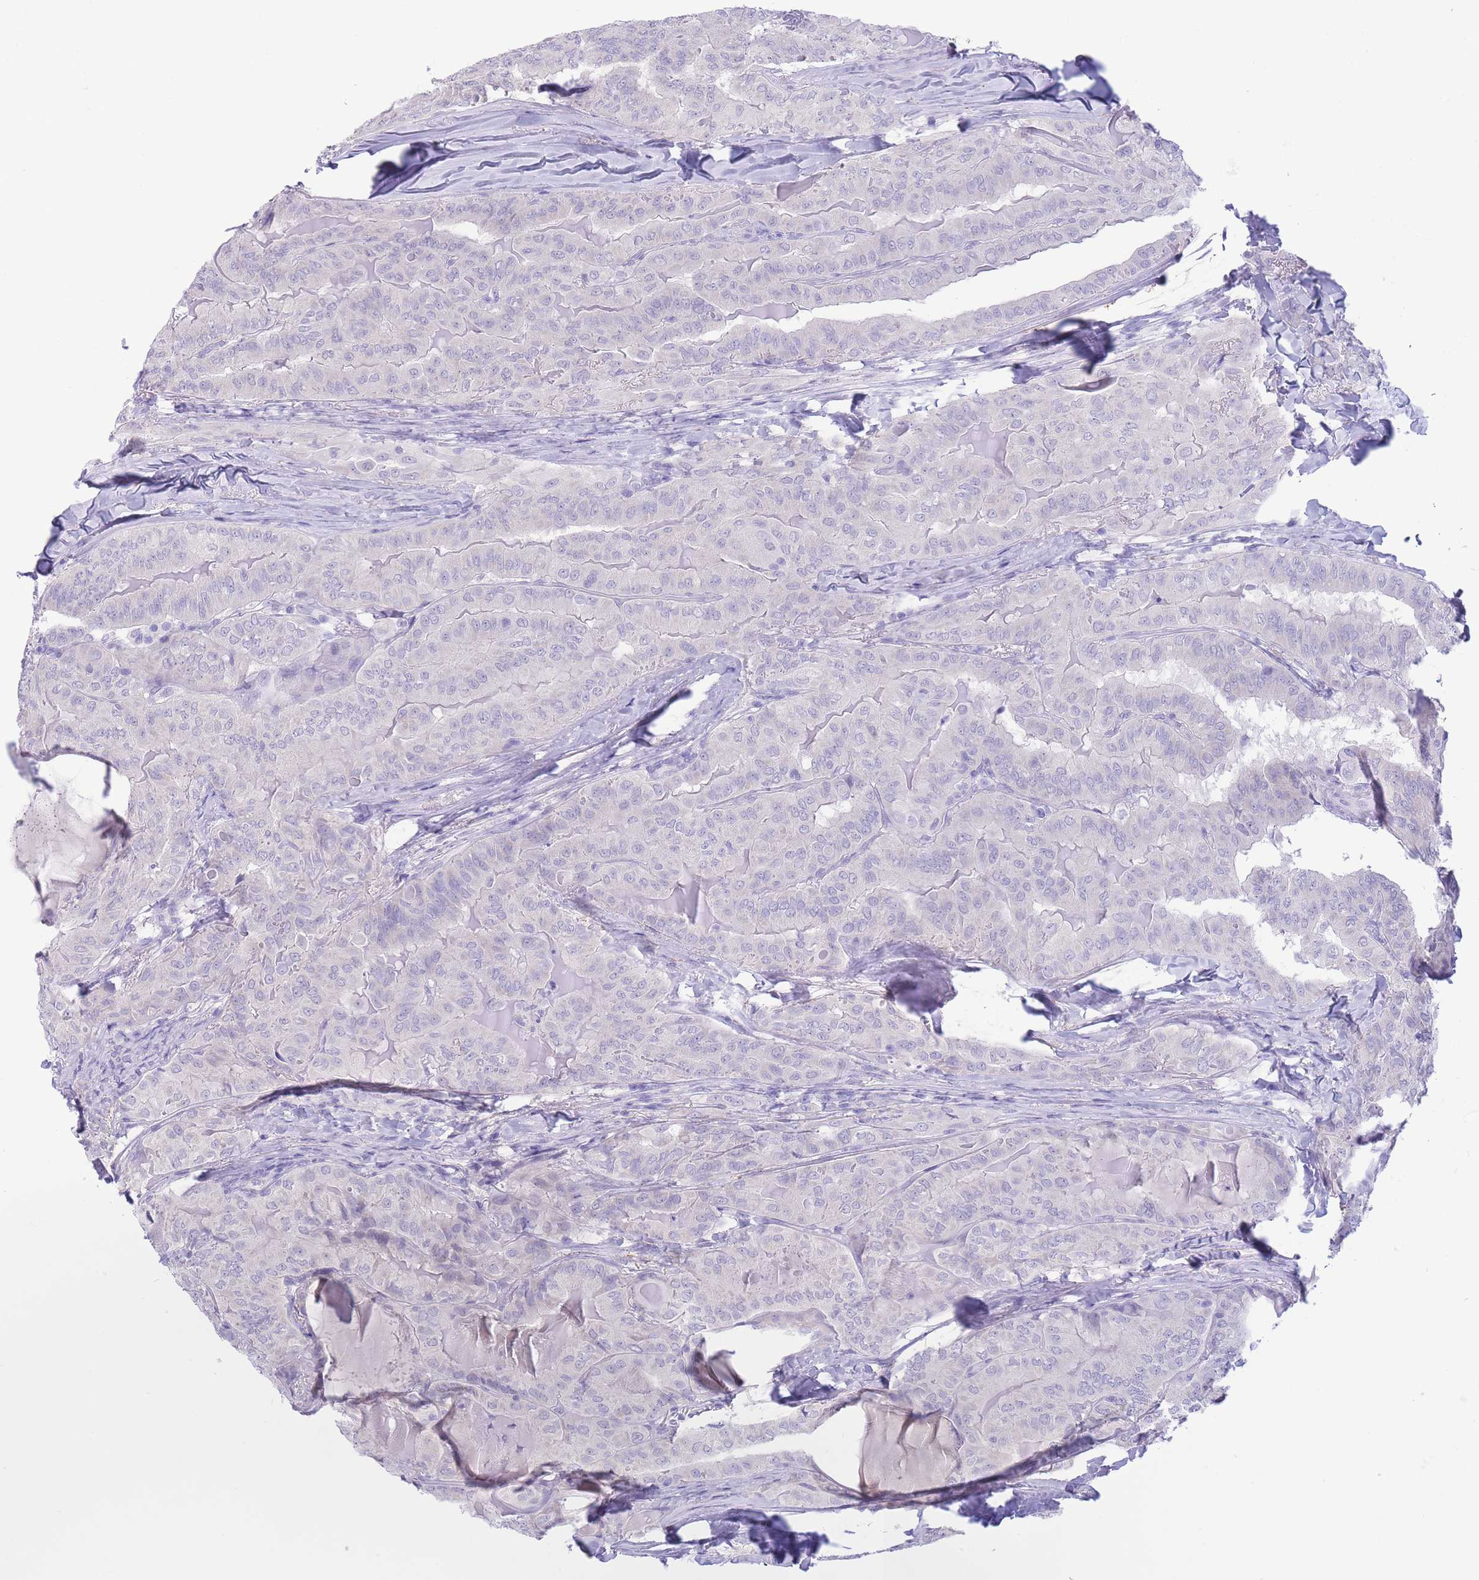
{"staining": {"intensity": "negative", "quantity": "none", "location": "none"}, "tissue": "thyroid cancer", "cell_type": "Tumor cells", "image_type": "cancer", "snomed": [{"axis": "morphology", "description": "Papillary adenocarcinoma, NOS"}, {"axis": "topography", "description": "Thyroid gland"}], "caption": "DAB immunohistochemical staining of thyroid papillary adenocarcinoma displays no significant positivity in tumor cells.", "gene": "ASAP3", "patient": {"sex": "female", "age": 68}}